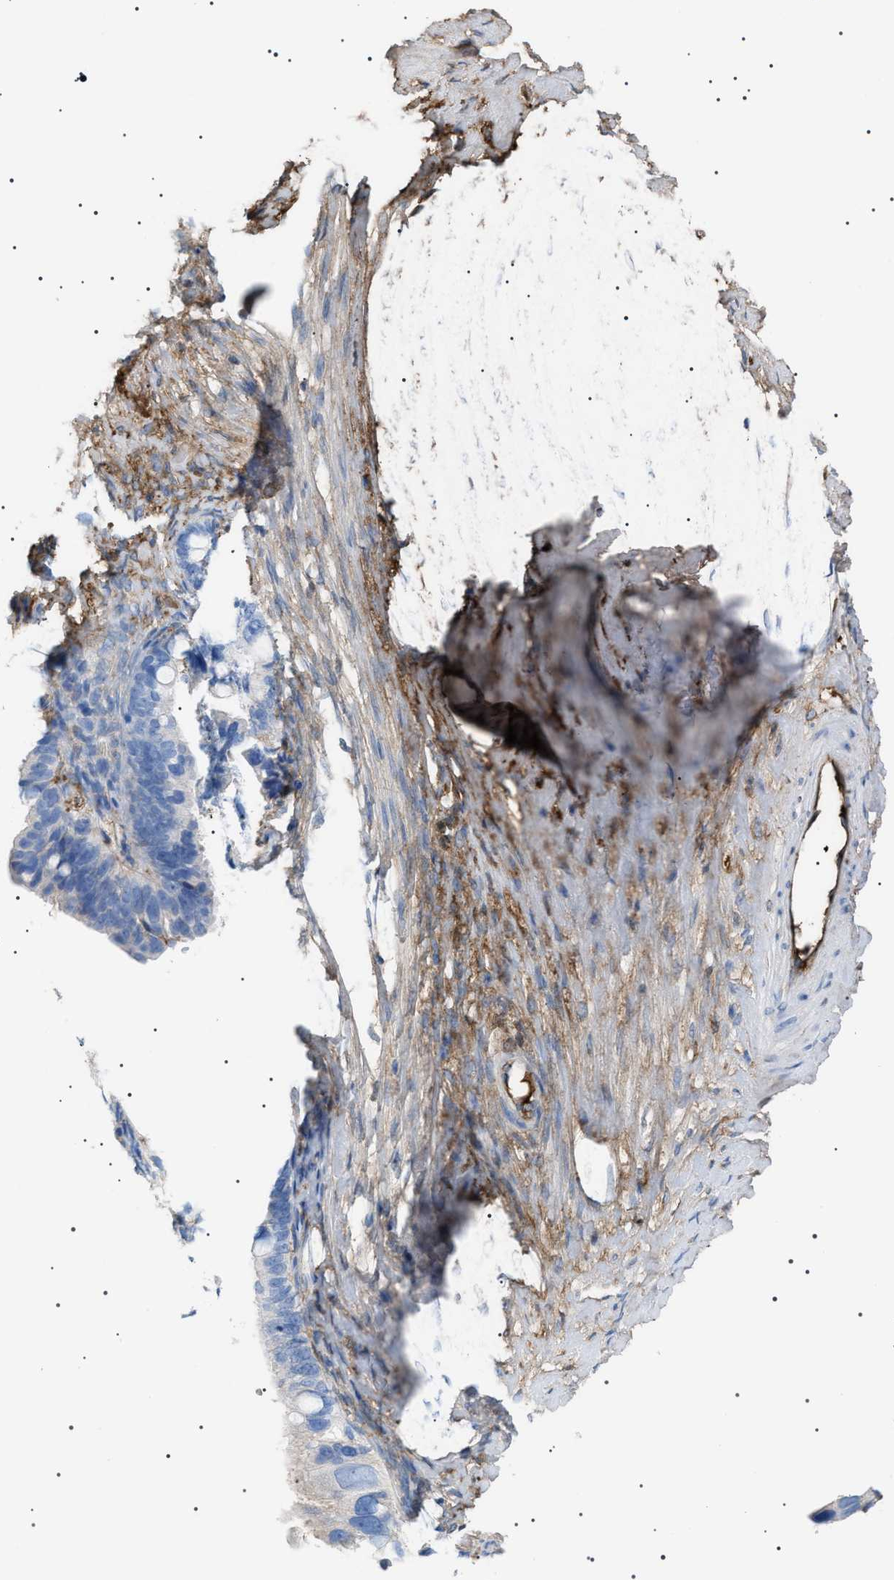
{"staining": {"intensity": "moderate", "quantity": "<25%", "location": "cytoplasmic/membranous"}, "tissue": "ovarian cancer", "cell_type": "Tumor cells", "image_type": "cancer", "snomed": [{"axis": "morphology", "description": "Cystadenocarcinoma, serous, NOS"}, {"axis": "topography", "description": "Ovary"}], "caption": "Protein staining of ovarian serous cystadenocarcinoma tissue reveals moderate cytoplasmic/membranous staining in approximately <25% of tumor cells.", "gene": "LPA", "patient": {"sex": "female", "age": 56}}